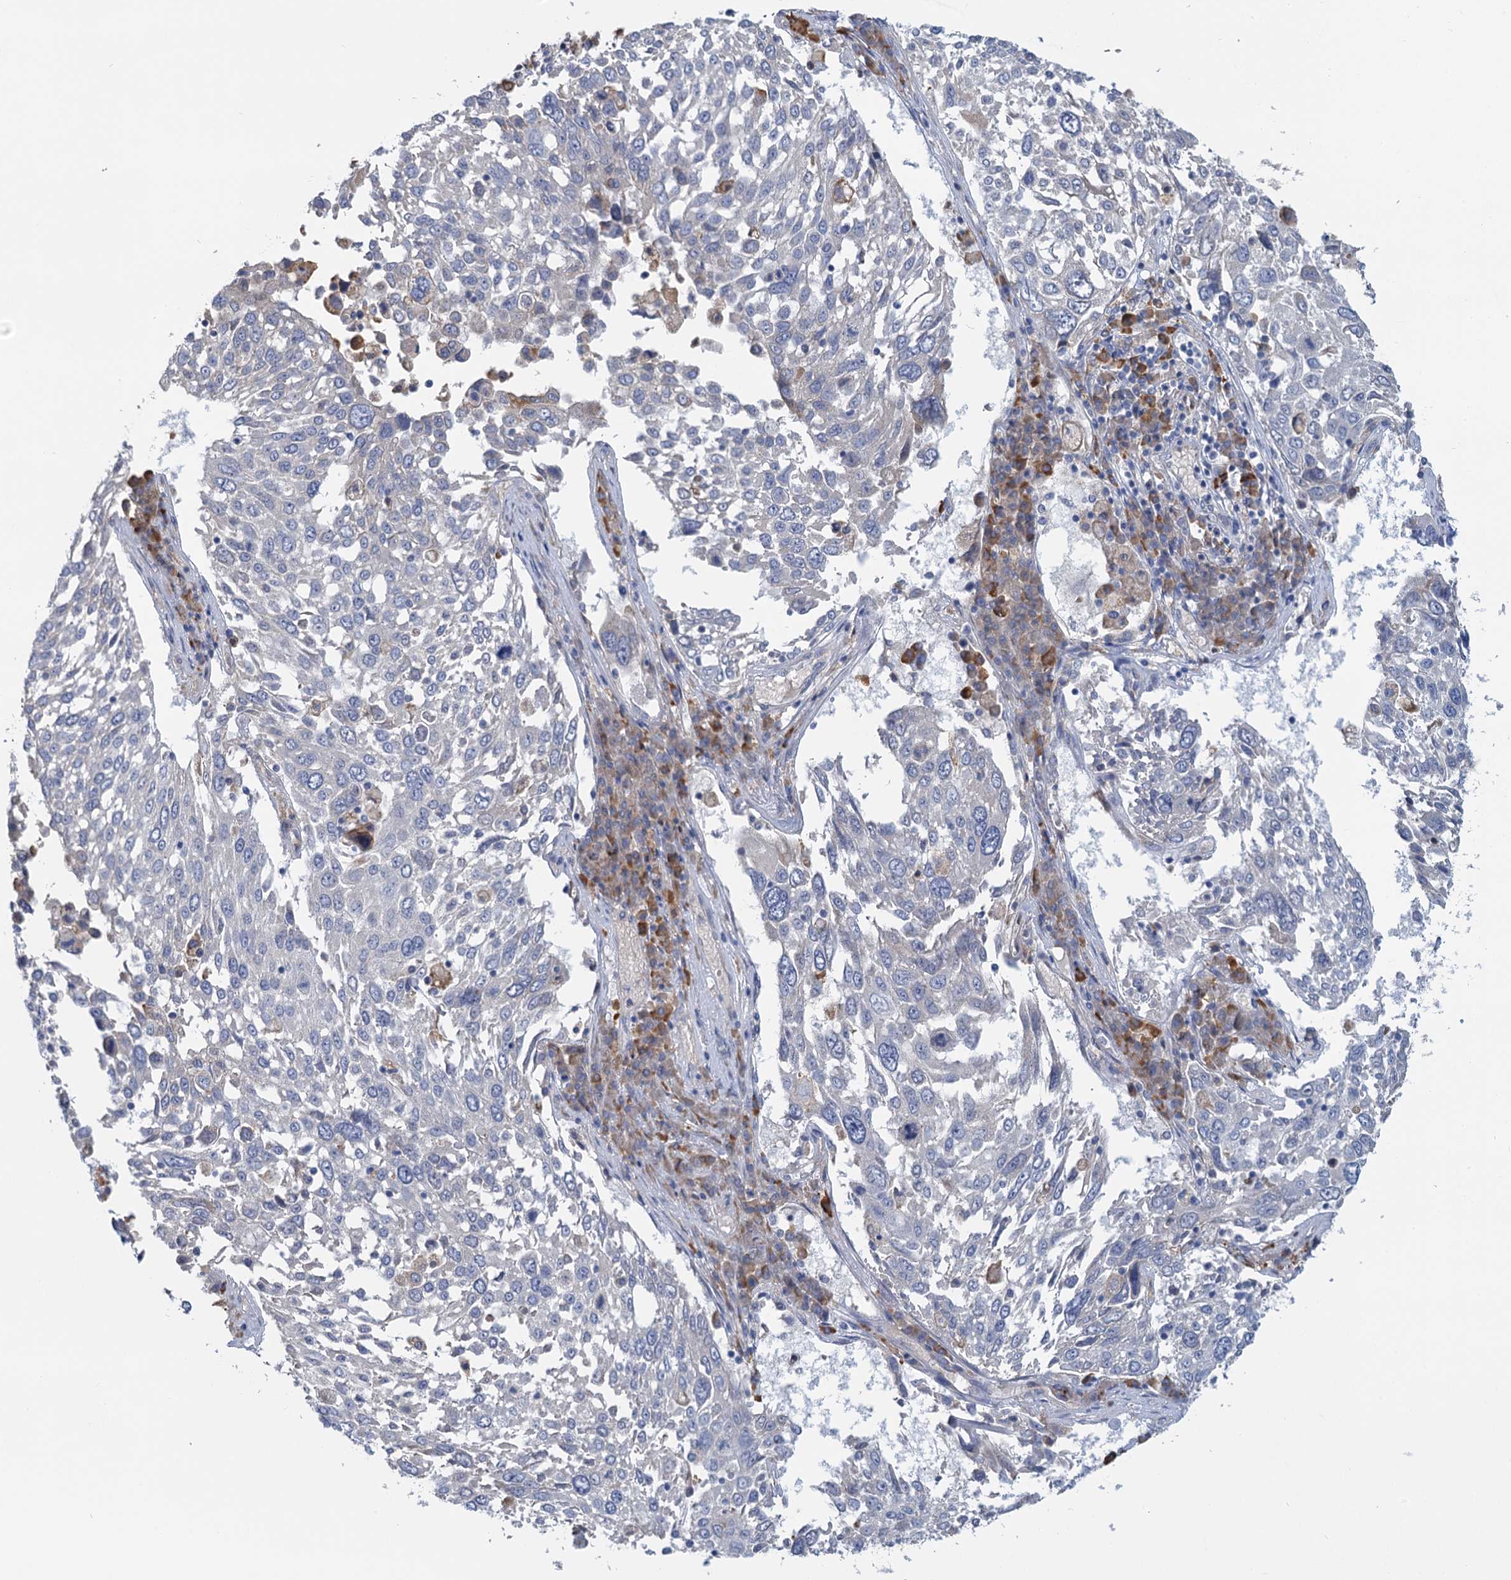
{"staining": {"intensity": "negative", "quantity": "none", "location": "none"}, "tissue": "lung cancer", "cell_type": "Tumor cells", "image_type": "cancer", "snomed": [{"axis": "morphology", "description": "Squamous cell carcinoma, NOS"}, {"axis": "topography", "description": "Lung"}], "caption": "DAB immunohistochemical staining of human lung squamous cell carcinoma reveals no significant expression in tumor cells. Brightfield microscopy of IHC stained with DAB (brown) and hematoxylin (blue), captured at high magnification.", "gene": "ANKRD16", "patient": {"sex": "male", "age": 65}}